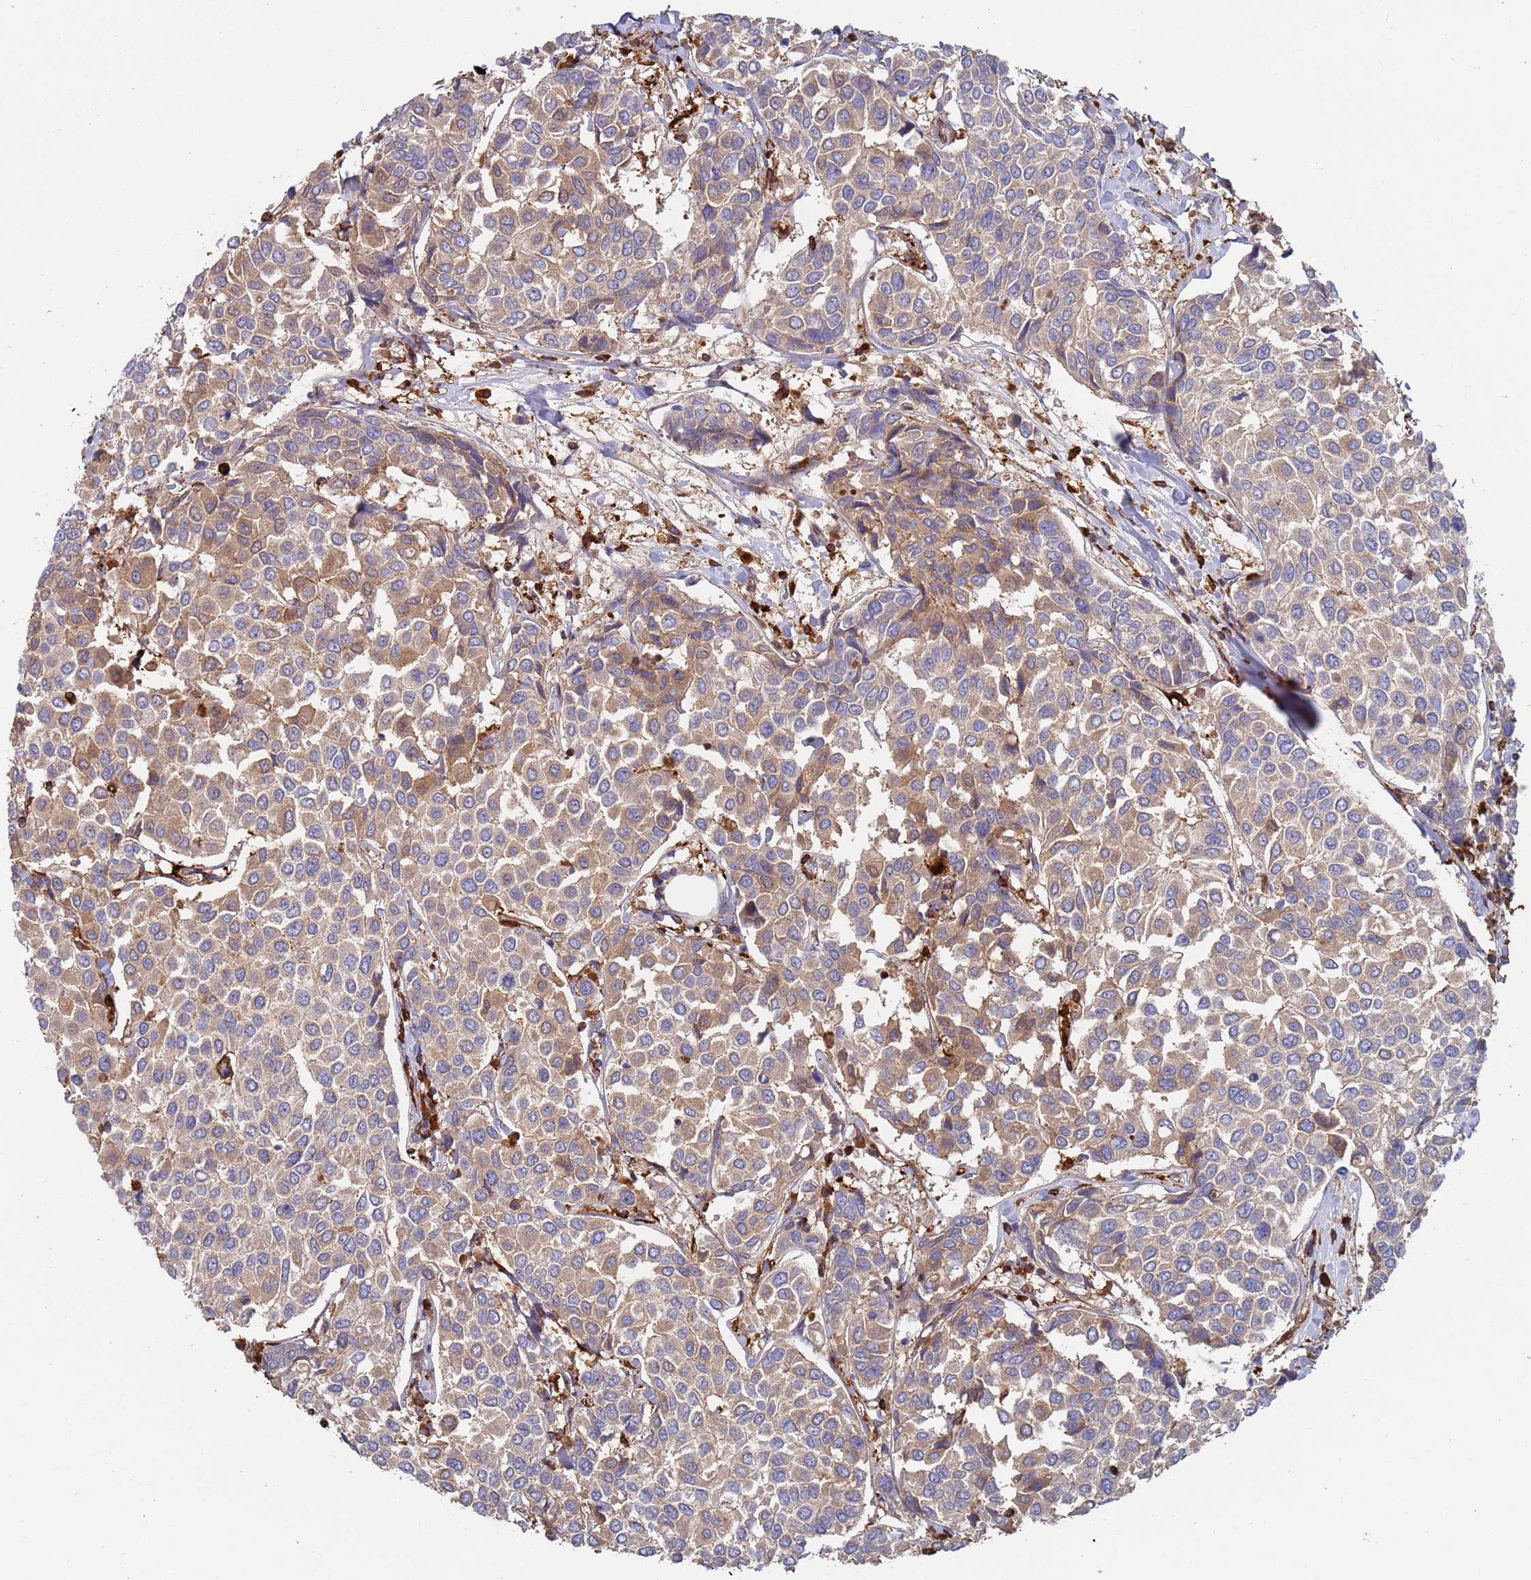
{"staining": {"intensity": "moderate", "quantity": "25%-75%", "location": "cytoplasmic/membranous"}, "tissue": "breast cancer", "cell_type": "Tumor cells", "image_type": "cancer", "snomed": [{"axis": "morphology", "description": "Duct carcinoma"}, {"axis": "topography", "description": "Breast"}], "caption": "Protein expression analysis of breast cancer demonstrates moderate cytoplasmic/membranous expression in approximately 25%-75% of tumor cells.", "gene": "MALRD1", "patient": {"sex": "female", "age": 55}}